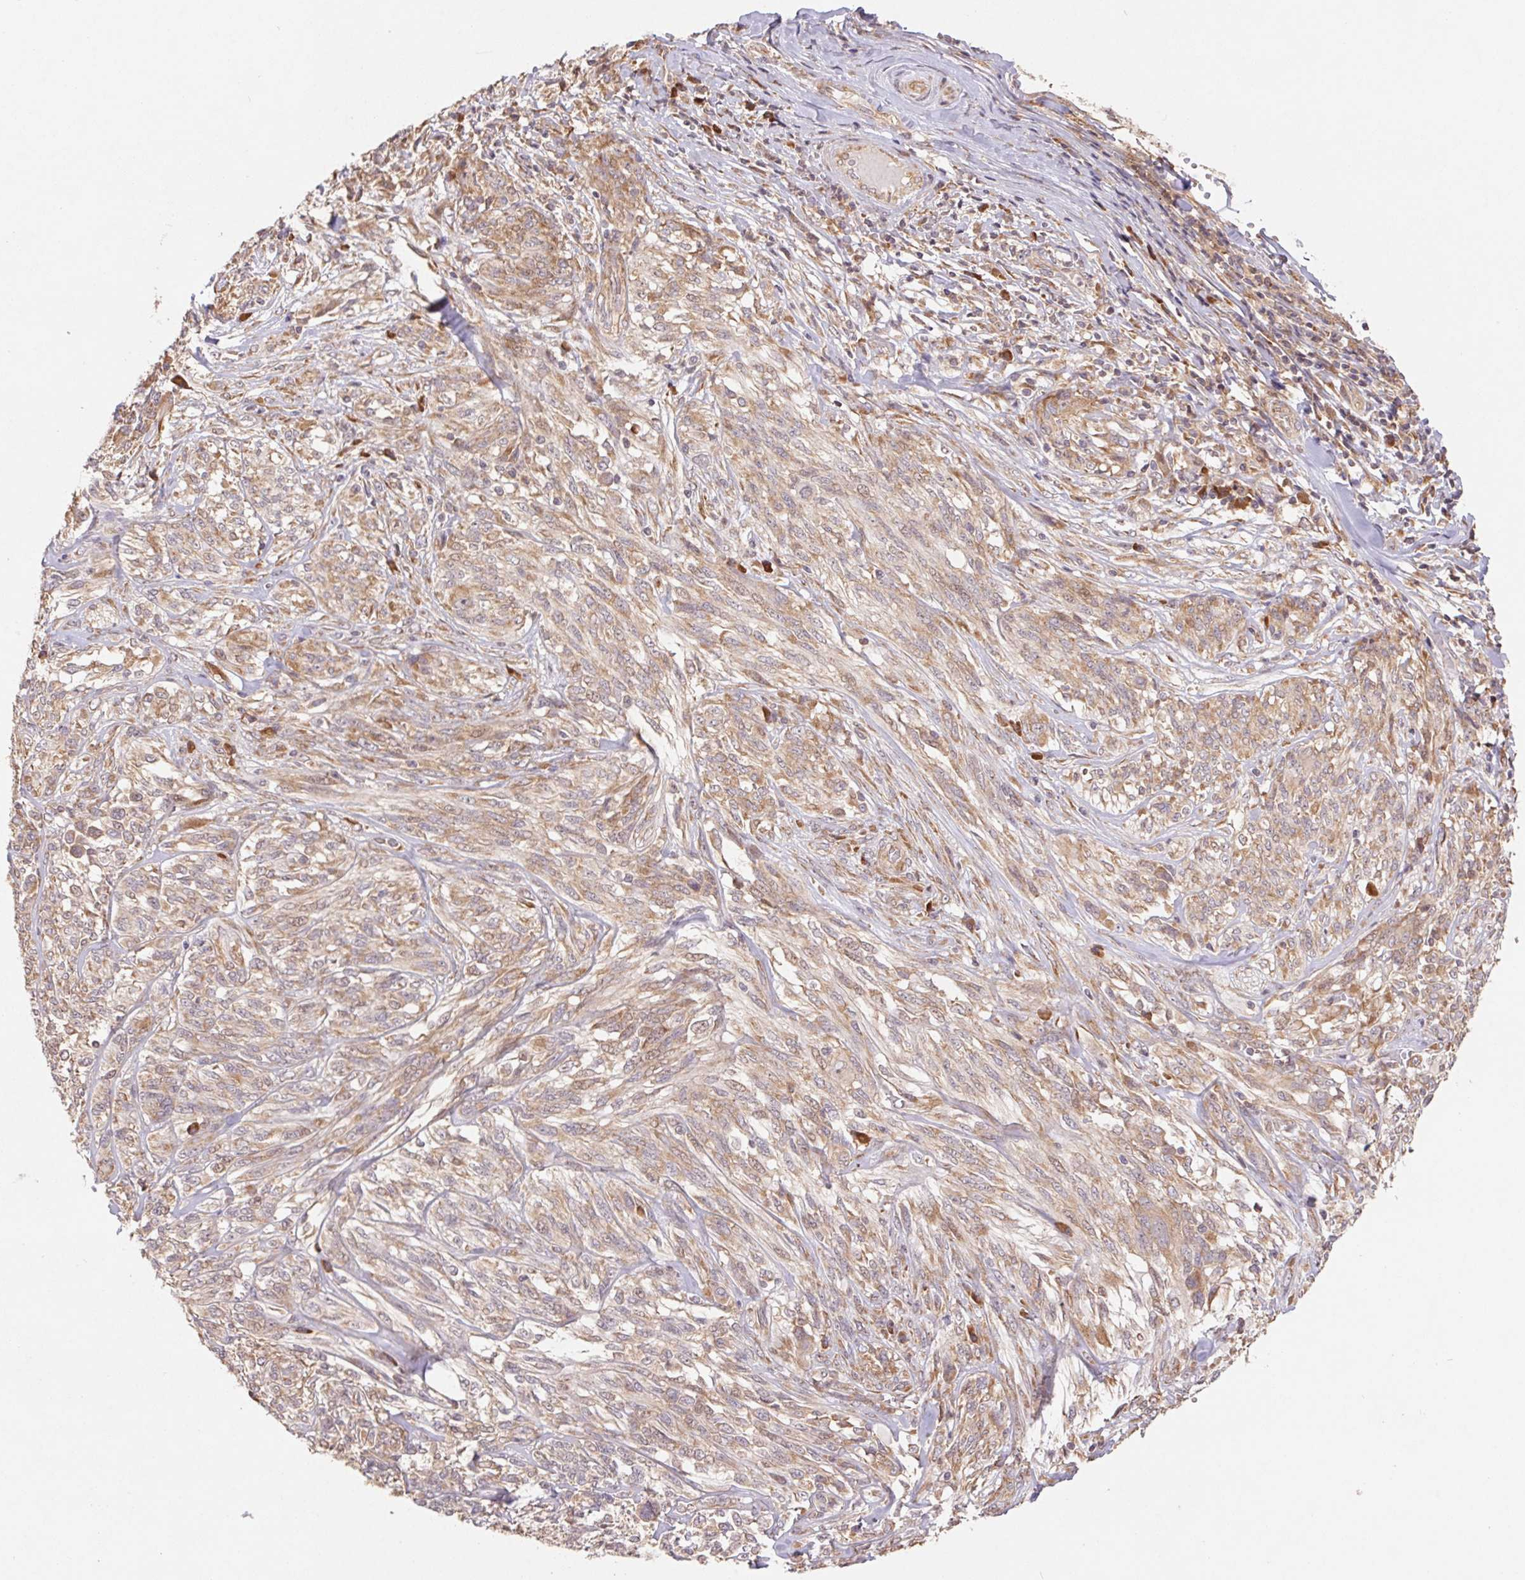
{"staining": {"intensity": "moderate", "quantity": "25%-75%", "location": "cytoplasmic/membranous"}, "tissue": "melanoma", "cell_type": "Tumor cells", "image_type": "cancer", "snomed": [{"axis": "morphology", "description": "Malignant melanoma, NOS"}, {"axis": "topography", "description": "Skin"}], "caption": "The micrograph reveals a brown stain indicating the presence of a protein in the cytoplasmic/membranous of tumor cells in melanoma. (Brightfield microscopy of DAB IHC at high magnification).", "gene": "RPL27A", "patient": {"sex": "female", "age": 91}}